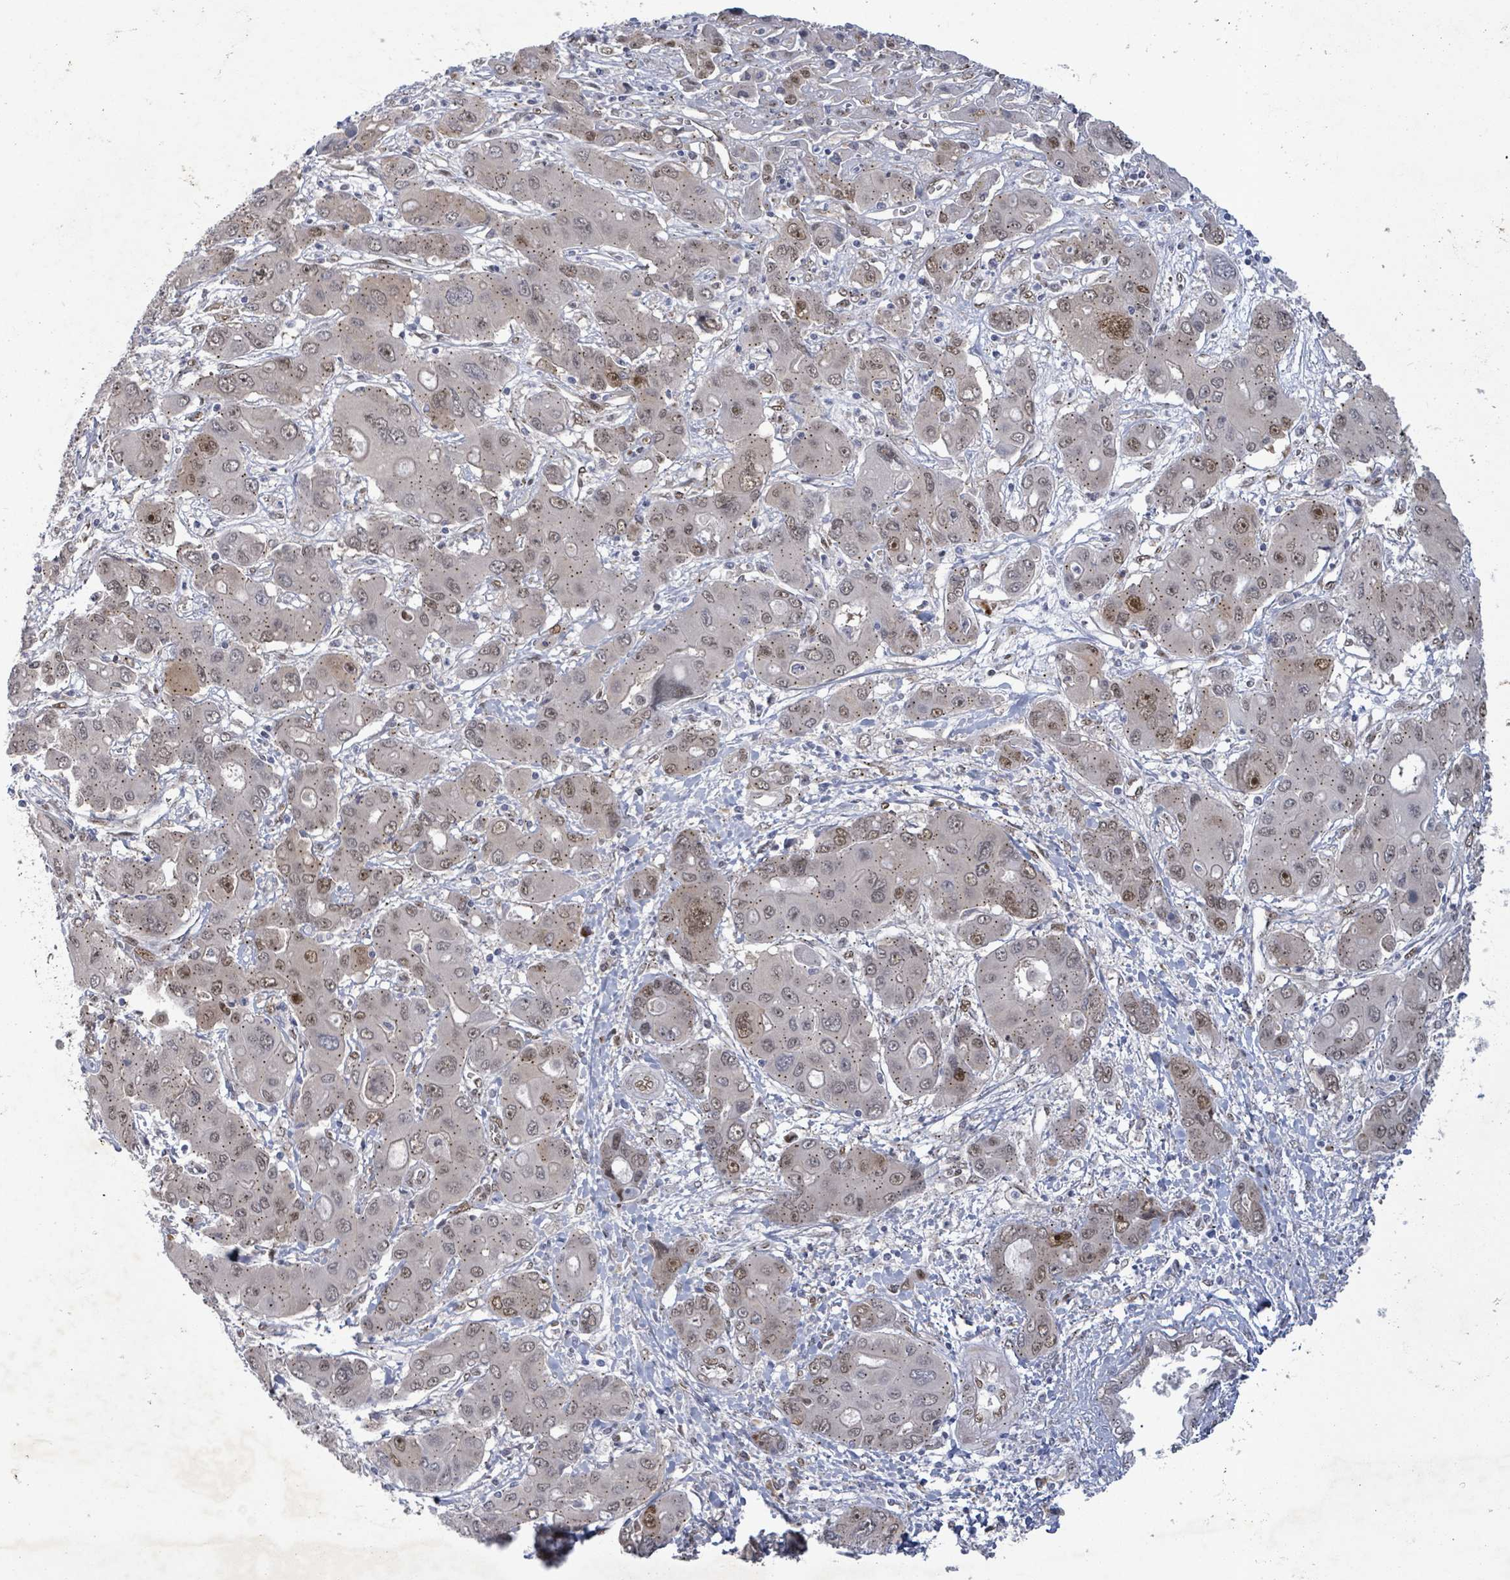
{"staining": {"intensity": "weak", "quantity": ">75%", "location": "cytoplasmic/membranous,nuclear"}, "tissue": "liver cancer", "cell_type": "Tumor cells", "image_type": "cancer", "snomed": [{"axis": "morphology", "description": "Cholangiocarcinoma"}, {"axis": "topography", "description": "Liver"}], "caption": "Brown immunohistochemical staining in liver cancer (cholangiocarcinoma) exhibits weak cytoplasmic/membranous and nuclear expression in approximately >75% of tumor cells.", "gene": "TUSC1", "patient": {"sex": "male", "age": 67}}